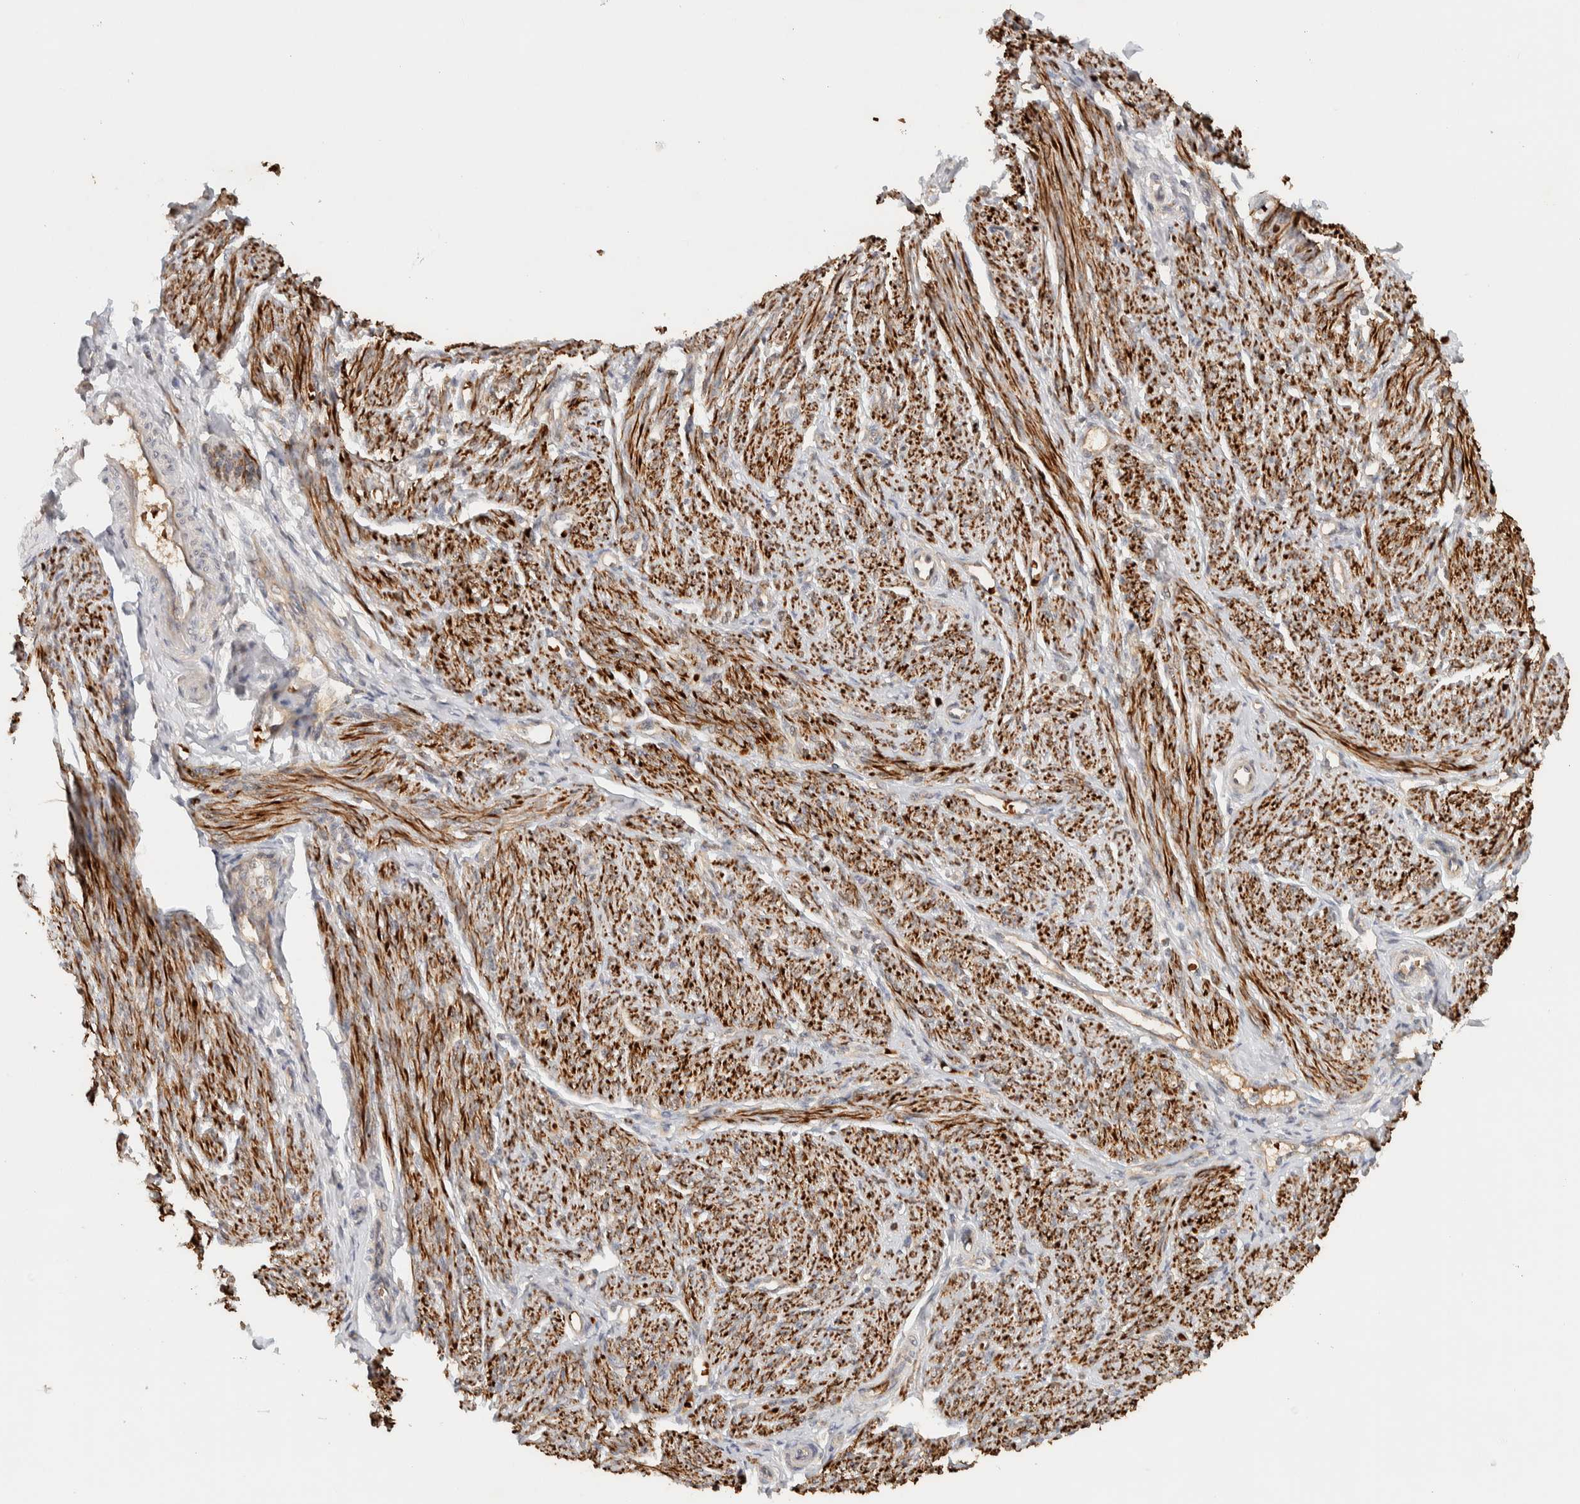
{"staining": {"intensity": "strong", "quantity": ">75%", "location": "cytoplasmic/membranous"}, "tissue": "smooth muscle", "cell_type": "Smooth muscle cells", "image_type": "normal", "snomed": [{"axis": "morphology", "description": "Normal tissue, NOS"}, {"axis": "topography", "description": "Smooth muscle"}], "caption": "An image of human smooth muscle stained for a protein demonstrates strong cytoplasmic/membranous brown staining in smooth muscle cells. (brown staining indicates protein expression, while blue staining denotes nuclei).", "gene": "TTI2", "patient": {"sex": "female", "age": 65}}